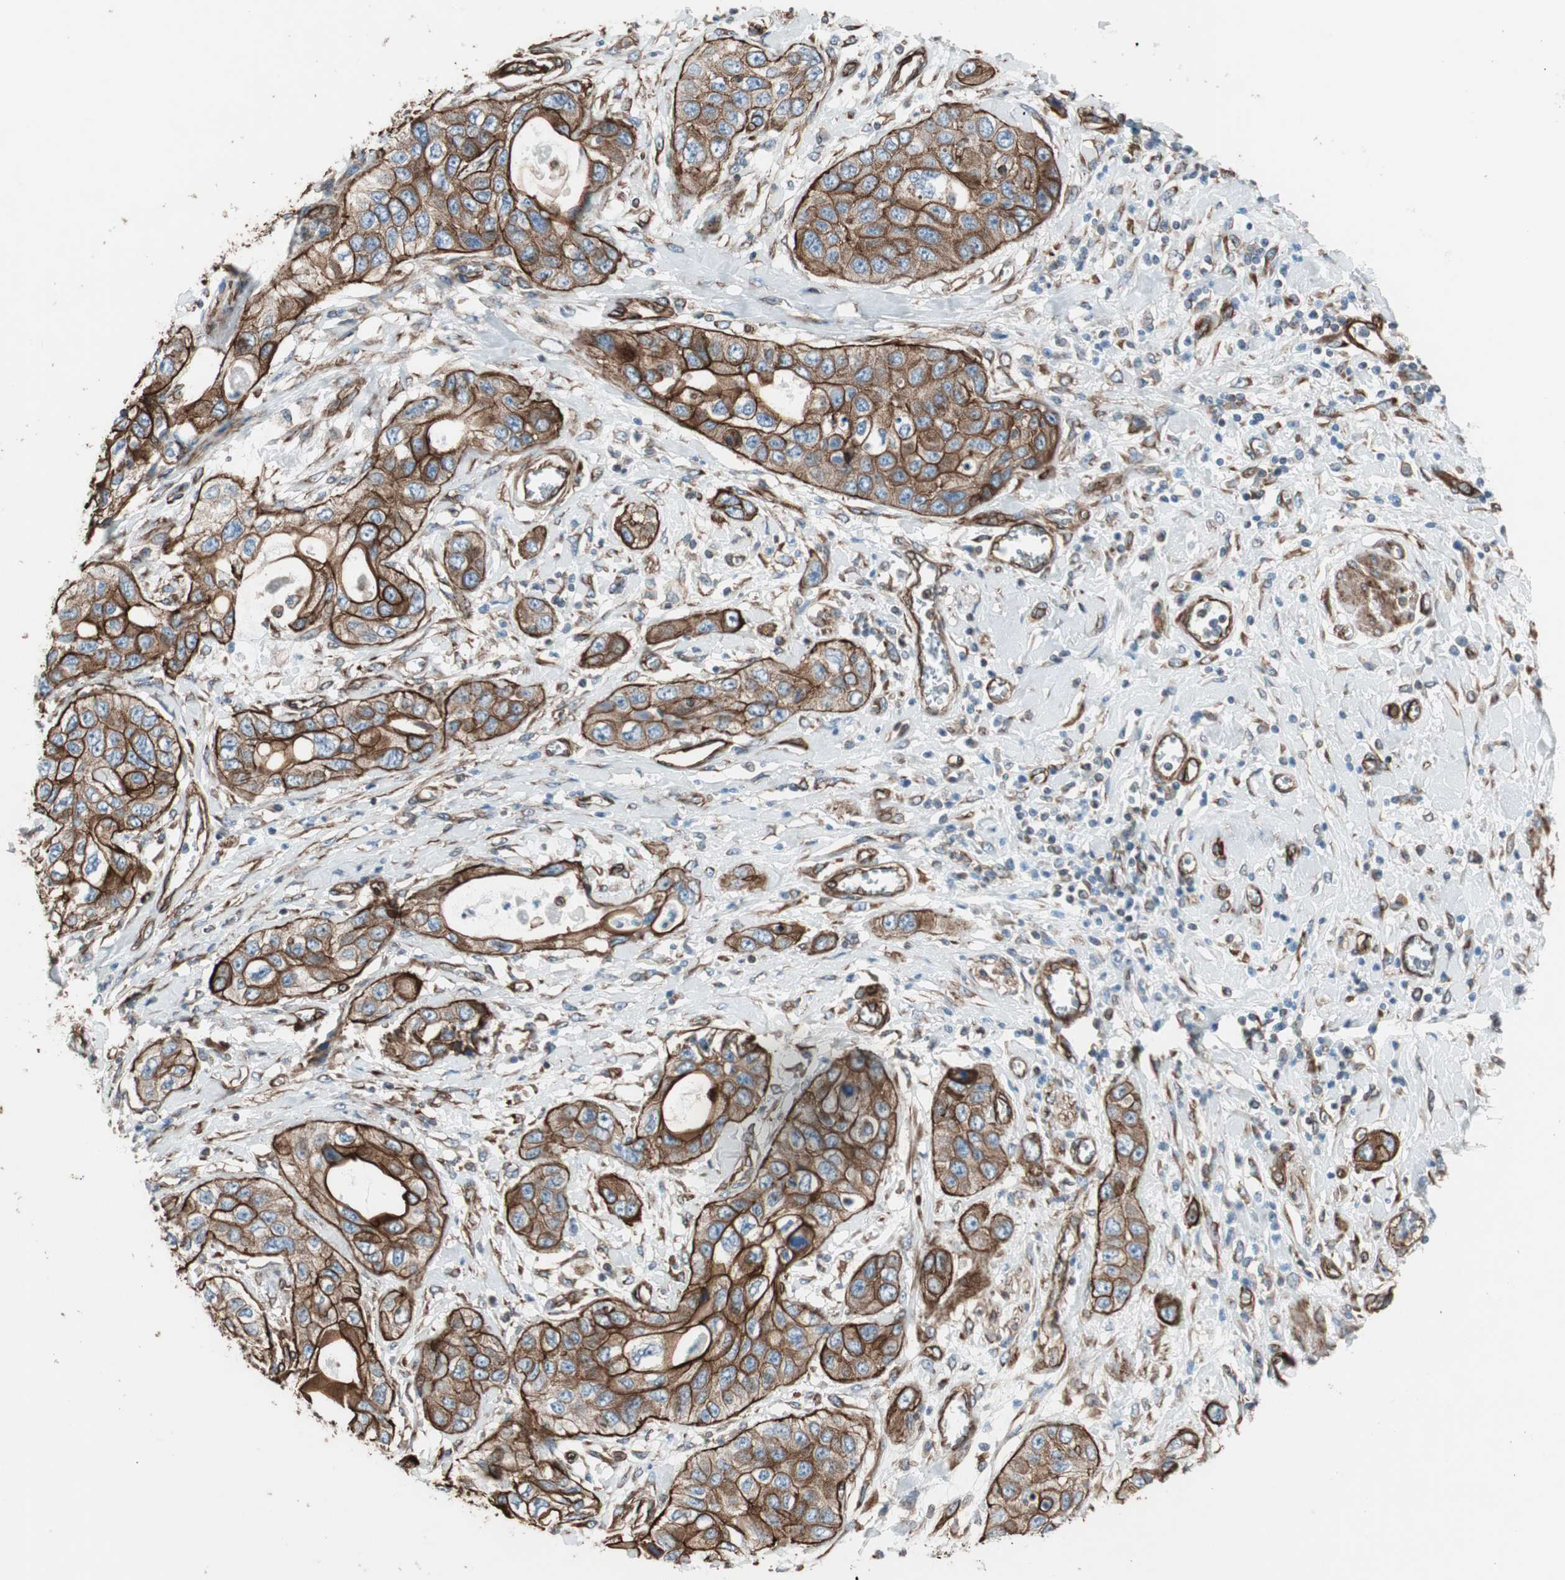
{"staining": {"intensity": "strong", "quantity": ">75%", "location": "cytoplasmic/membranous"}, "tissue": "pancreatic cancer", "cell_type": "Tumor cells", "image_type": "cancer", "snomed": [{"axis": "morphology", "description": "Adenocarcinoma, NOS"}, {"axis": "topography", "description": "Pancreas"}], "caption": "Pancreatic adenocarcinoma was stained to show a protein in brown. There is high levels of strong cytoplasmic/membranous expression in about >75% of tumor cells.", "gene": "TCTA", "patient": {"sex": "female", "age": 70}}